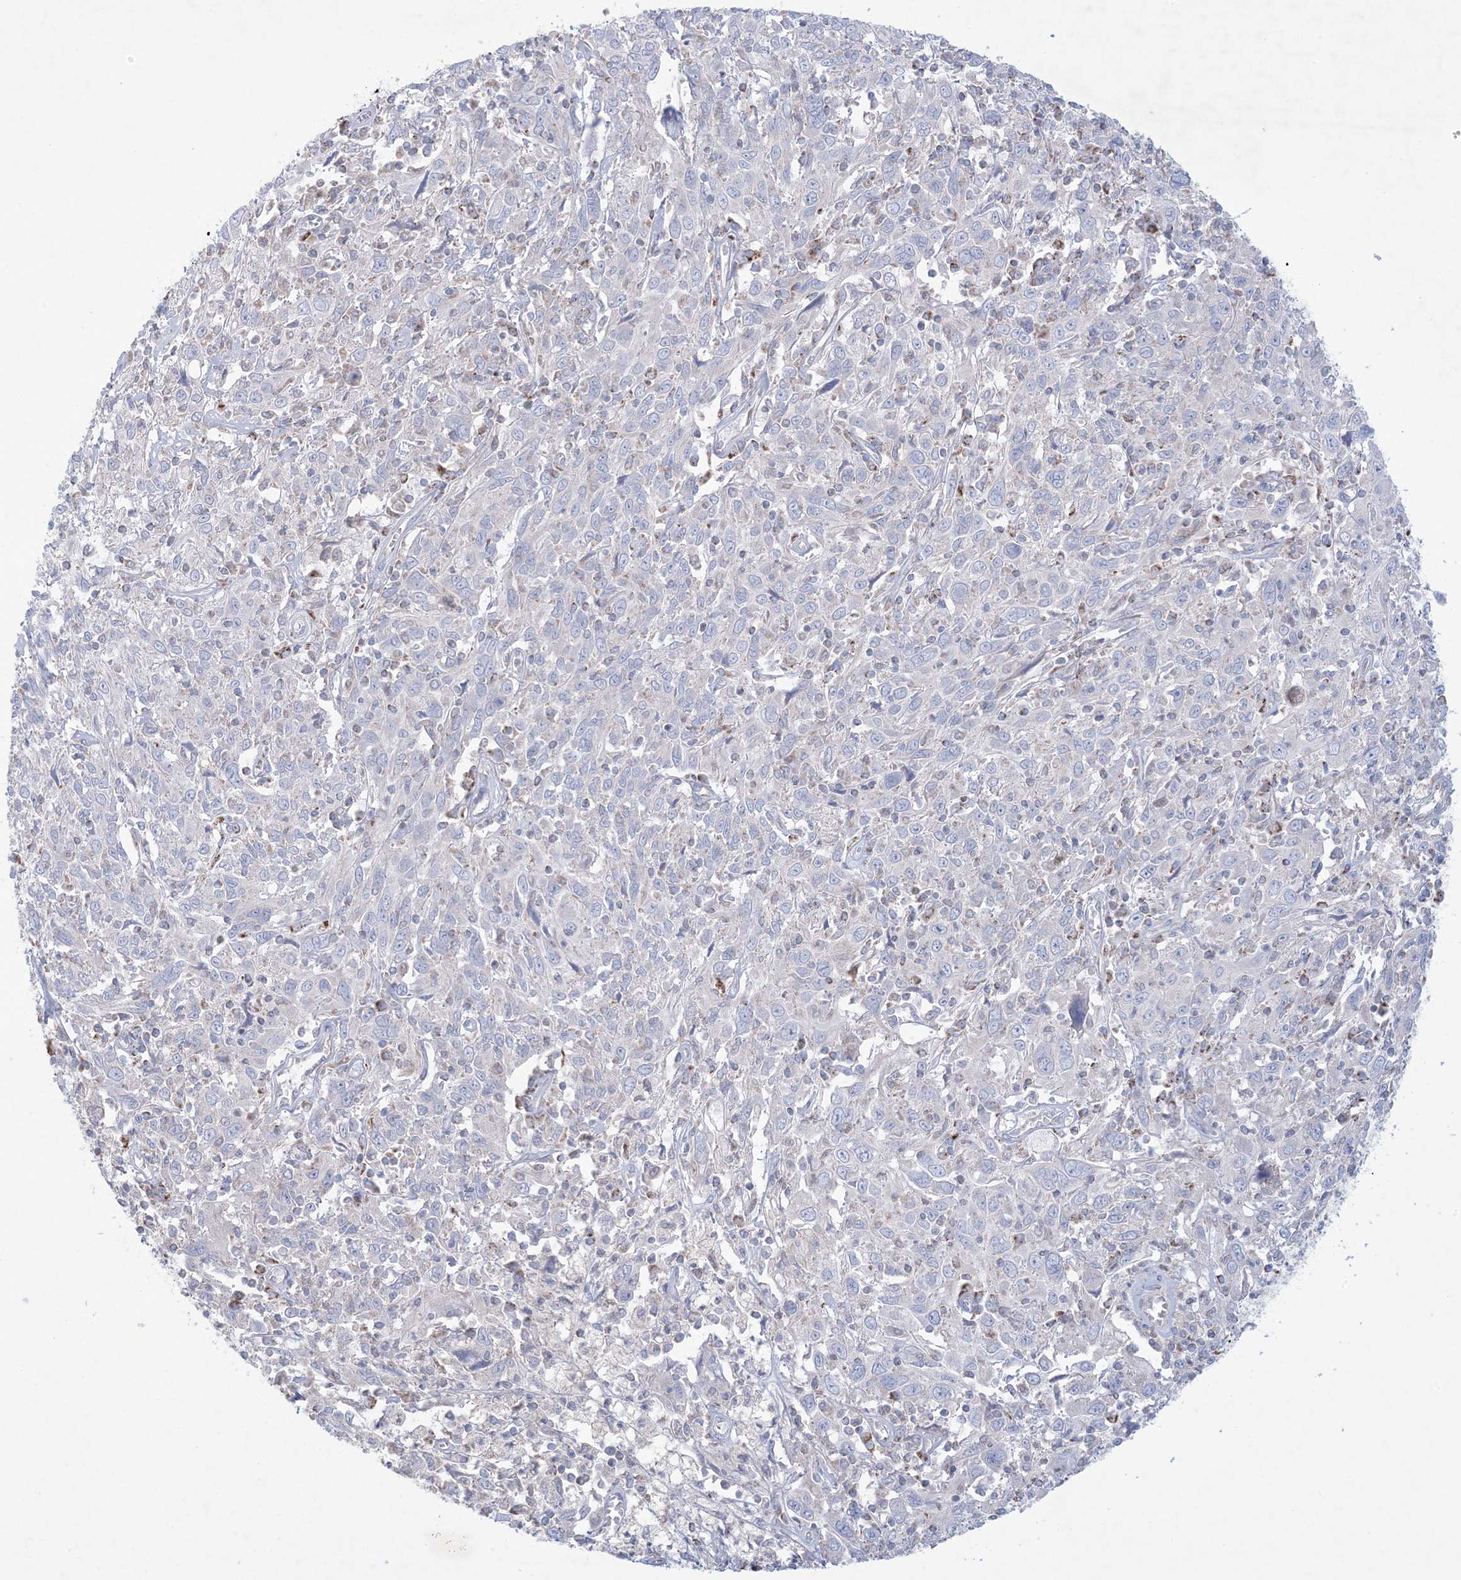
{"staining": {"intensity": "negative", "quantity": "none", "location": "none"}, "tissue": "cervical cancer", "cell_type": "Tumor cells", "image_type": "cancer", "snomed": [{"axis": "morphology", "description": "Squamous cell carcinoma, NOS"}, {"axis": "topography", "description": "Cervix"}], "caption": "Cervical cancer (squamous cell carcinoma) stained for a protein using IHC exhibits no expression tumor cells.", "gene": "KCTD6", "patient": {"sex": "female", "age": 46}}